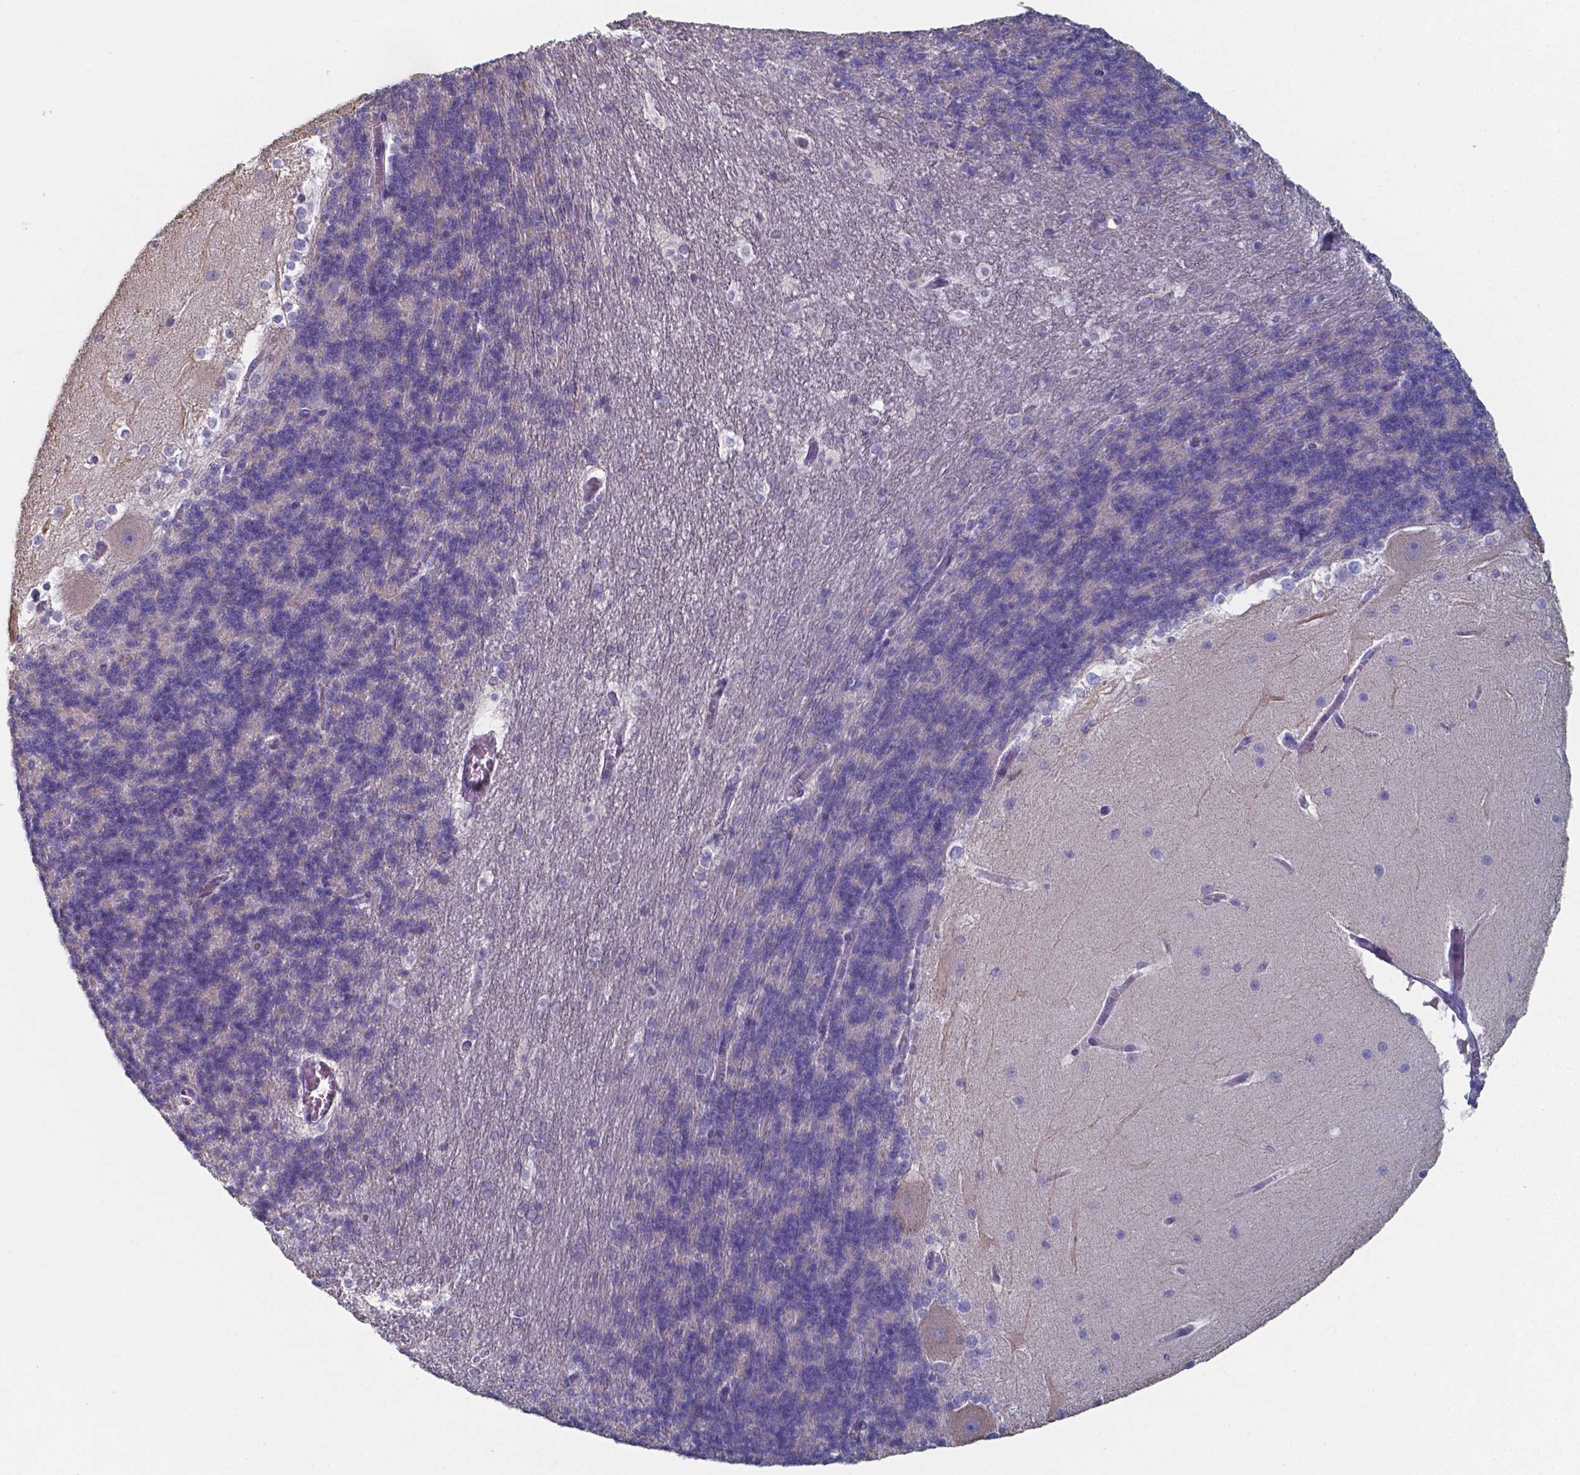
{"staining": {"intensity": "negative", "quantity": "none", "location": "none"}, "tissue": "cerebellum", "cell_type": "Cells in granular layer", "image_type": "normal", "snomed": [{"axis": "morphology", "description": "Normal tissue, NOS"}, {"axis": "topography", "description": "Cerebellum"}], "caption": "Immunohistochemistry (IHC) micrograph of unremarkable cerebellum: cerebellum stained with DAB (3,3'-diaminobenzidine) displays no significant protein staining in cells in granular layer.", "gene": "FOXJ1", "patient": {"sex": "female", "age": 19}}